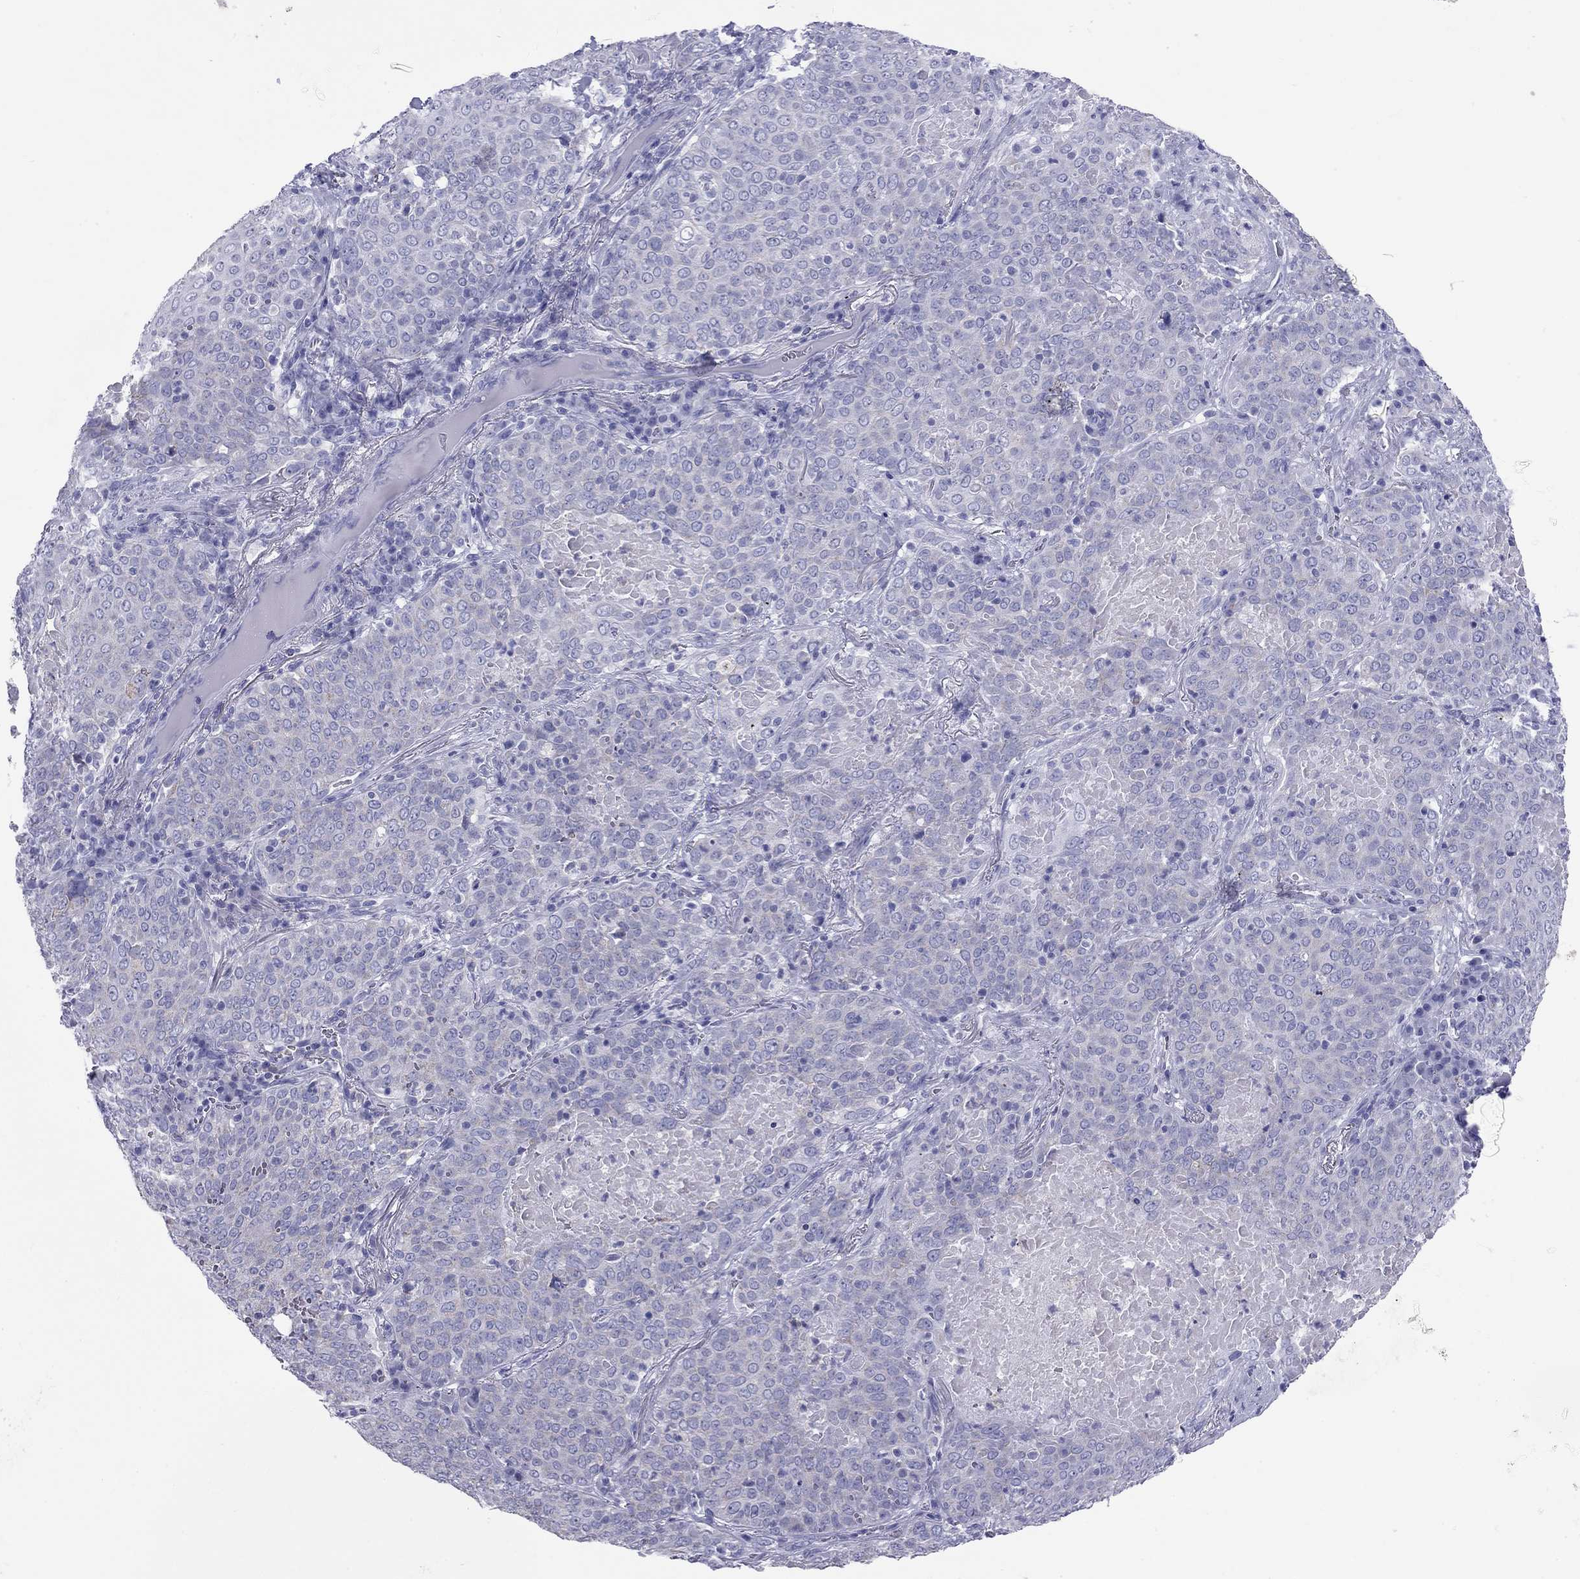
{"staining": {"intensity": "negative", "quantity": "none", "location": "none"}, "tissue": "lung cancer", "cell_type": "Tumor cells", "image_type": "cancer", "snomed": [{"axis": "morphology", "description": "Squamous cell carcinoma, NOS"}, {"axis": "topography", "description": "Lung"}], "caption": "Immunohistochemical staining of lung cancer (squamous cell carcinoma) shows no significant positivity in tumor cells.", "gene": "DPY19L2", "patient": {"sex": "male", "age": 82}}